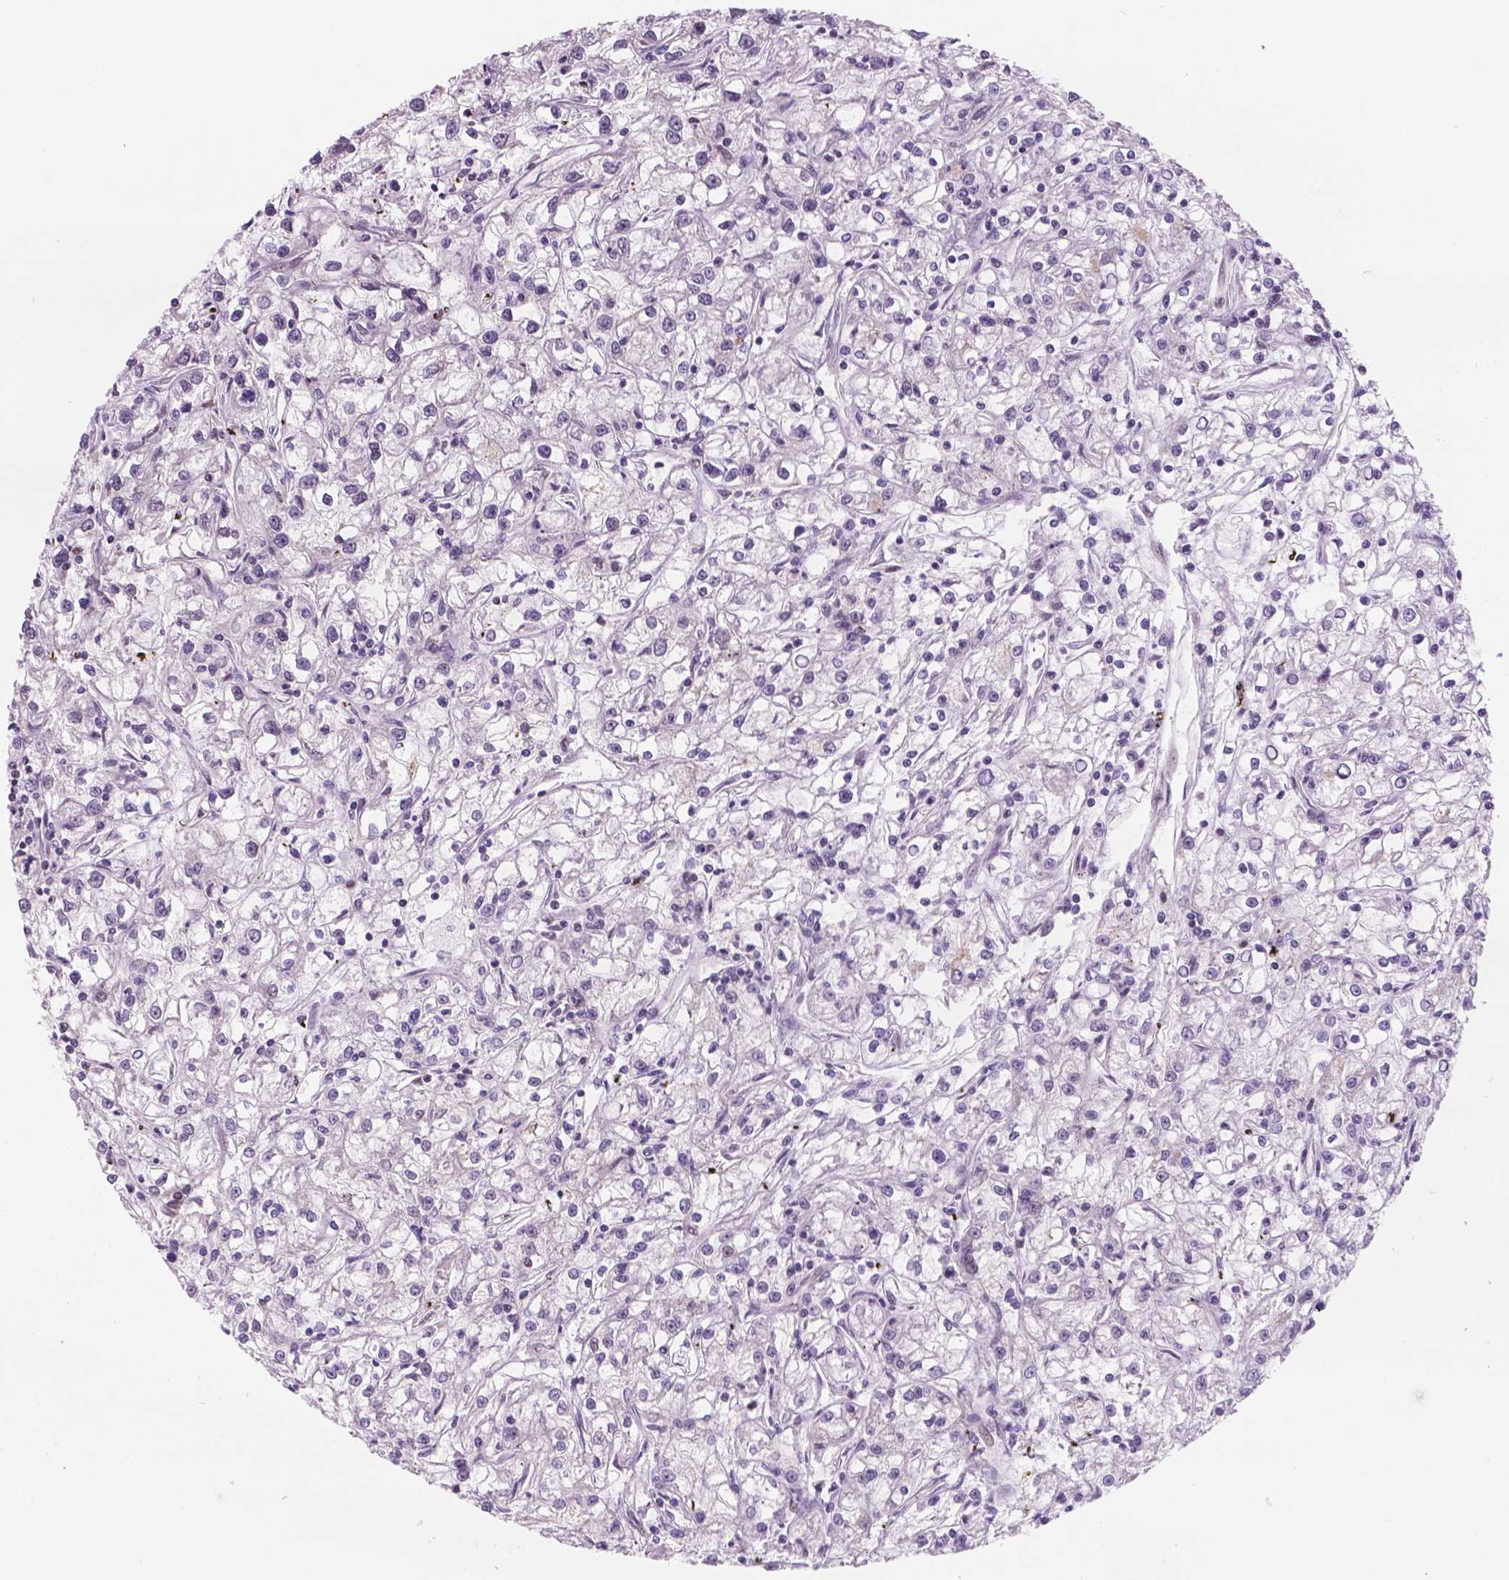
{"staining": {"intensity": "moderate", "quantity": "25%-75%", "location": "nuclear"}, "tissue": "renal cancer", "cell_type": "Tumor cells", "image_type": "cancer", "snomed": [{"axis": "morphology", "description": "Adenocarcinoma, NOS"}, {"axis": "topography", "description": "Kidney"}], "caption": "Renal cancer stained with a protein marker shows moderate staining in tumor cells.", "gene": "NDUFA10", "patient": {"sex": "female", "age": 59}}